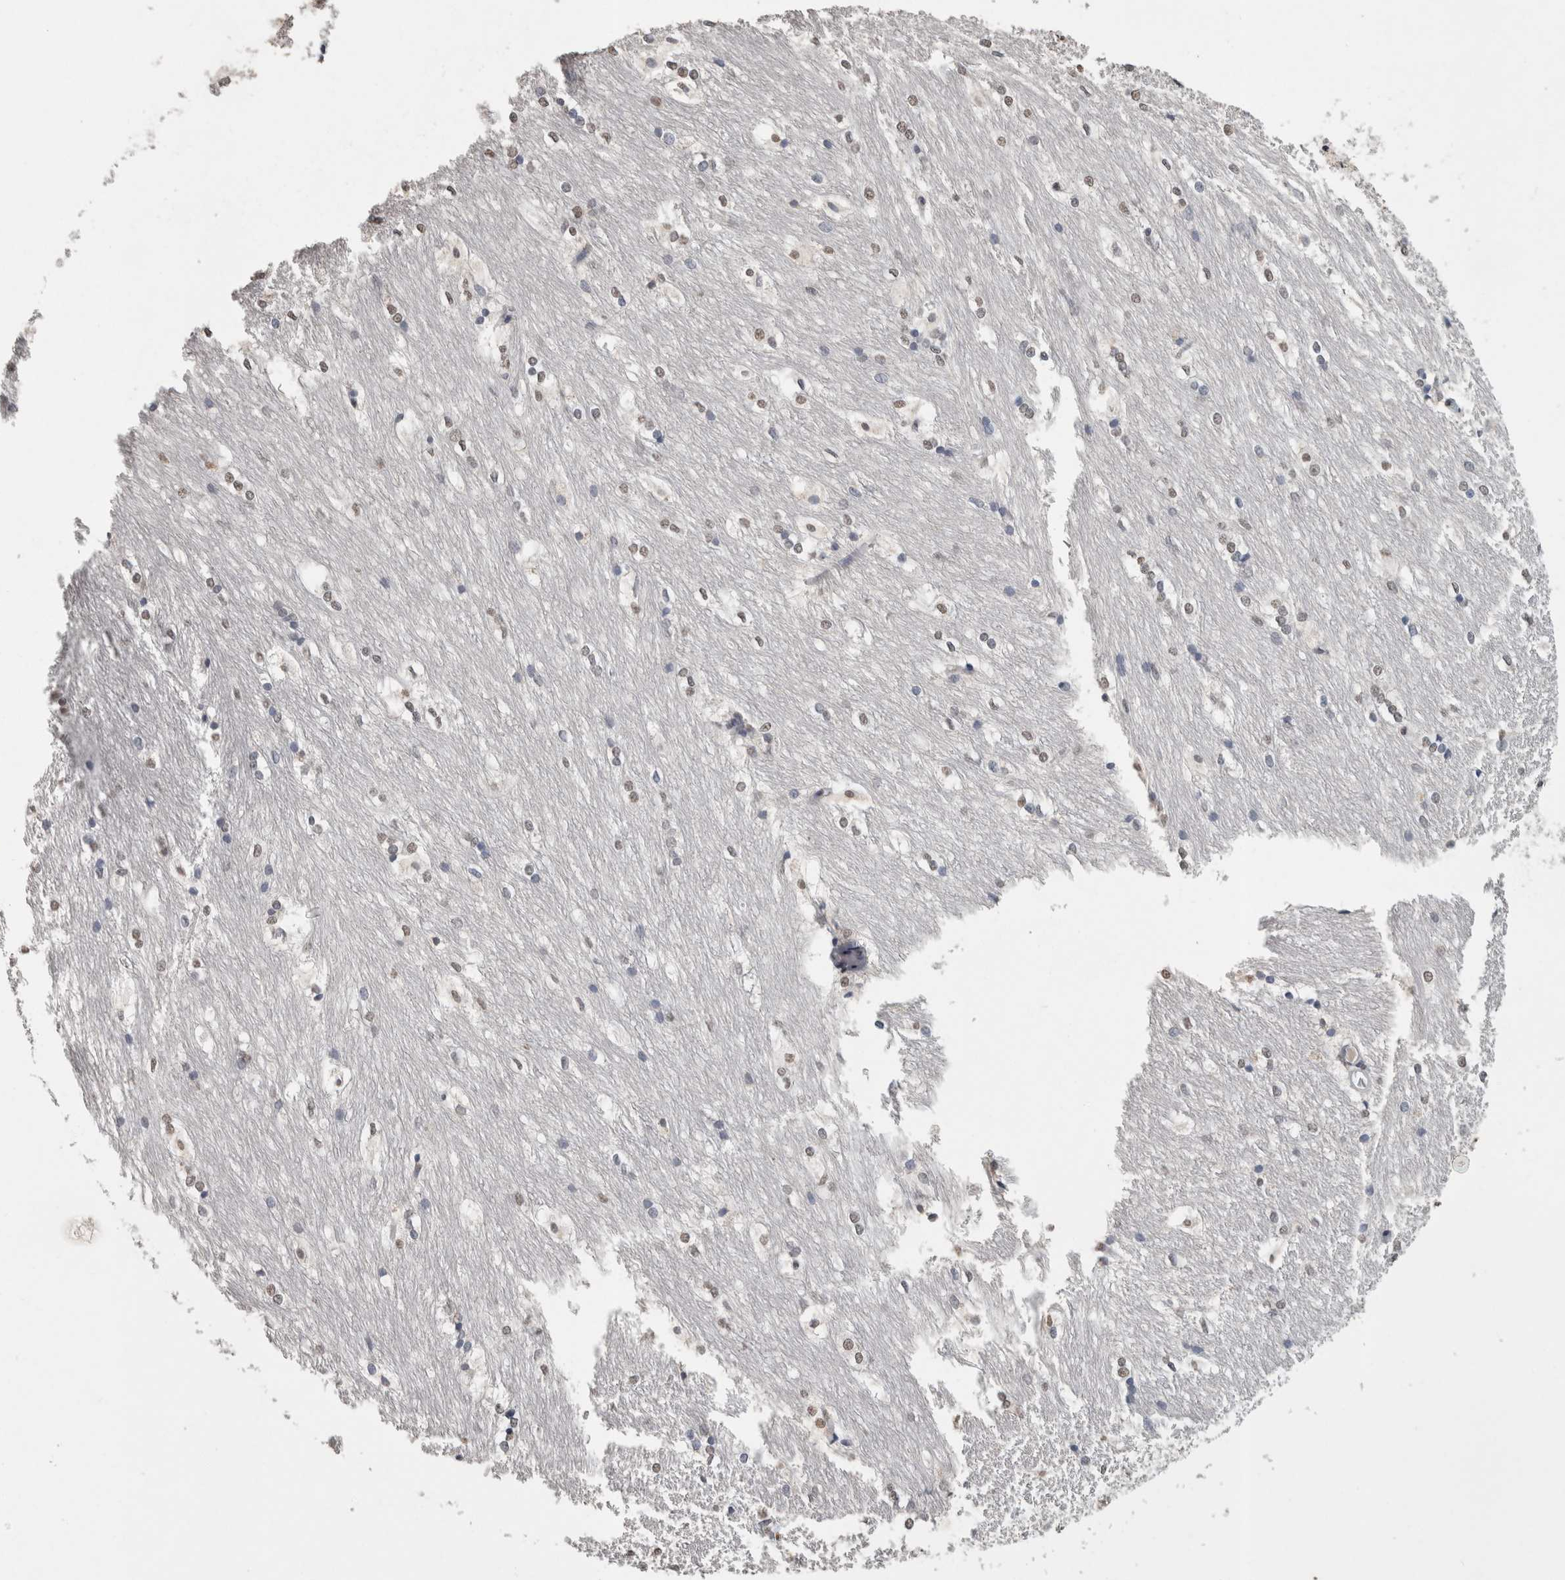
{"staining": {"intensity": "weak", "quantity": "25%-75%", "location": "nuclear"}, "tissue": "caudate", "cell_type": "Glial cells", "image_type": "normal", "snomed": [{"axis": "morphology", "description": "Normal tissue, NOS"}, {"axis": "topography", "description": "Lateral ventricle wall"}], "caption": "The image demonstrates immunohistochemical staining of normal caudate. There is weak nuclear staining is appreciated in approximately 25%-75% of glial cells.", "gene": "LTBP1", "patient": {"sex": "female", "age": 19}}